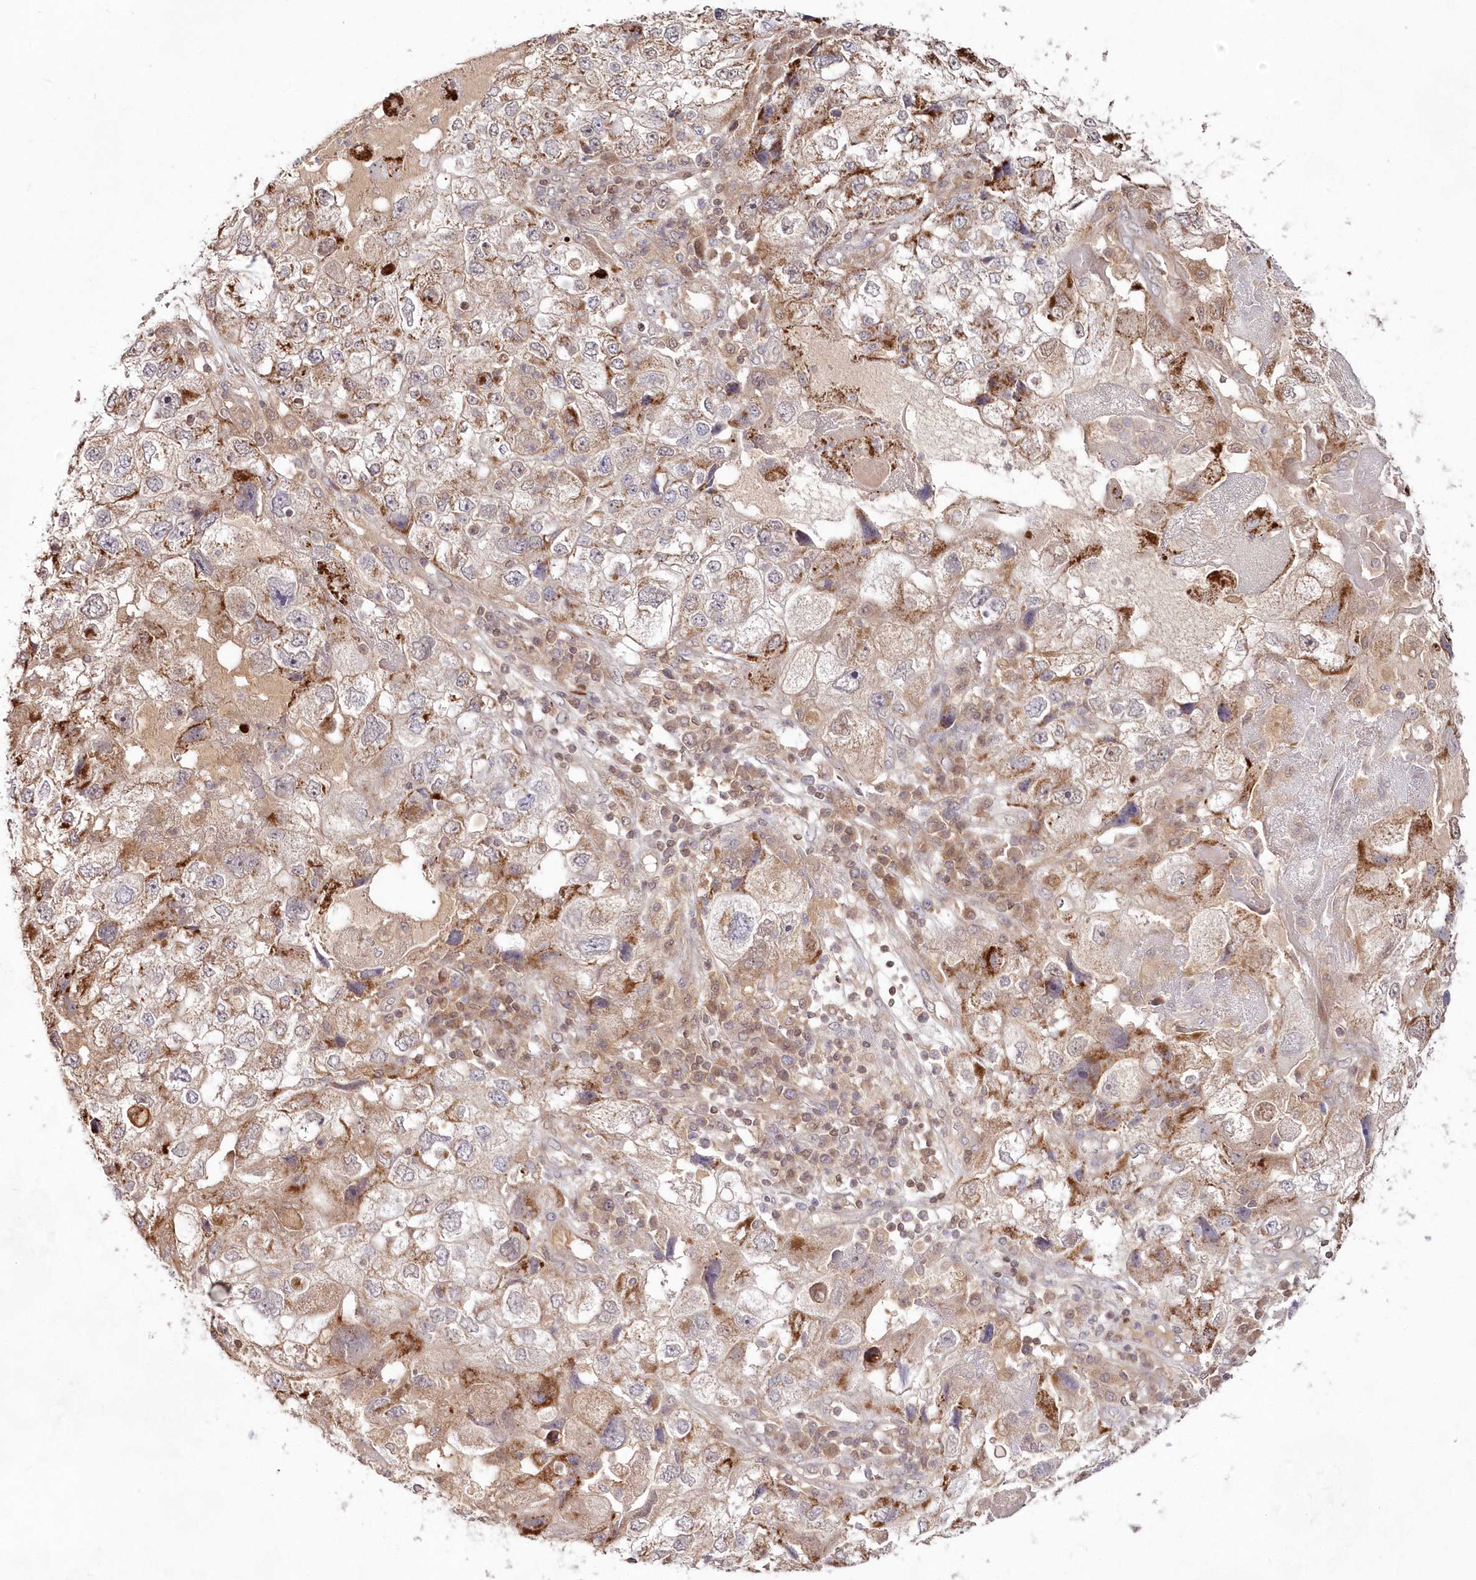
{"staining": {"intensity": "moderate", "quantity": "25%-75%", "location": "cytoplasmic/membranous"}, "tissue": "endometrial cancer", "cell_type": "Tumor cells", "image_type": "cancer", "snomed": [{"axis": "morphology", "description": "Adenocarcinoma, NOS"}, {"axis": "topography", "description": "Endometrium"}], "caption": "Endometrial adenocarcinoma stained for a protein exhibits moderate cytoplasmic/membranous positivity in tumor cells.", "gene": "IMPA1", "patient": {"sex": "female", "age": 49}}